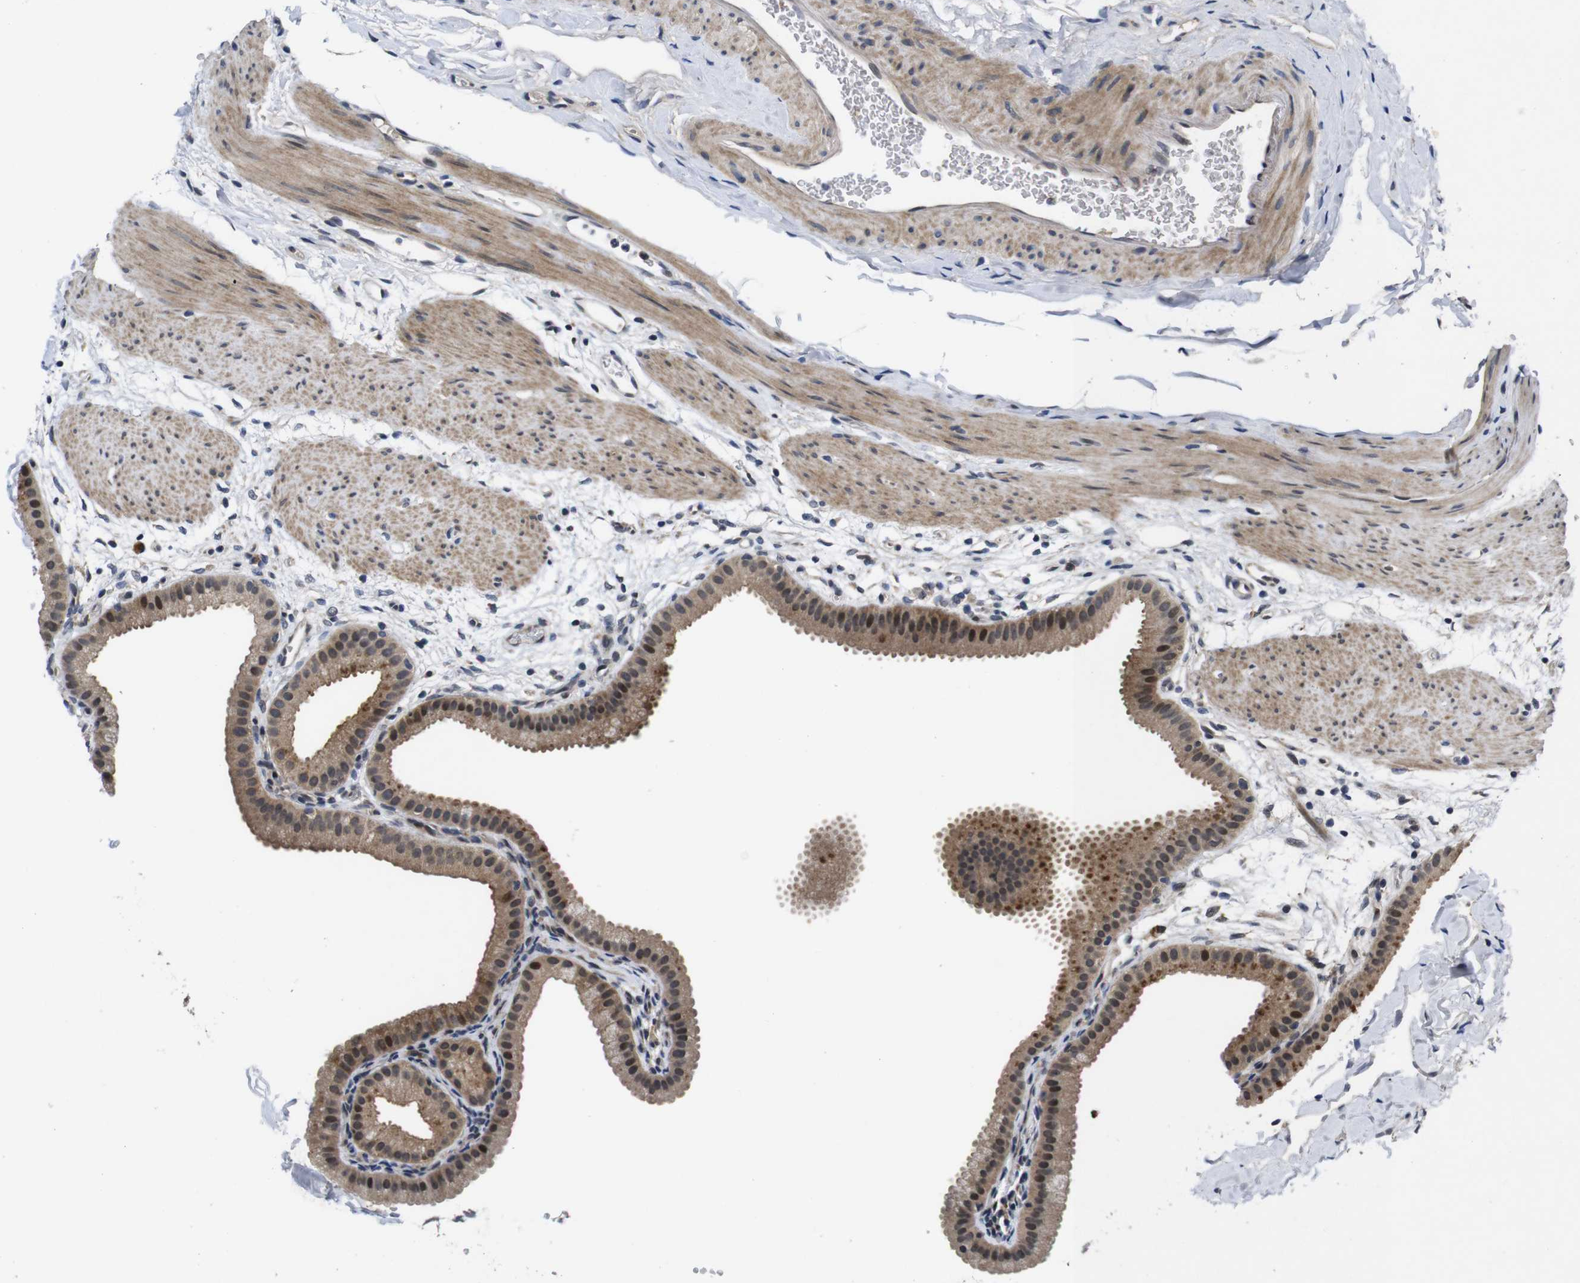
{"staining": {"intensity": "moderate", "quantity": ">75%", "location": "cytoplasmic/membranous,nuclear"}, "tissue": "gallbladder", "cell_type": "Glandular cells", "image_type": "normal", "snomed": [{"axis": "morphology", "description": "Normal tissue, NOS"}, {"axis": "topography", "description": "Gallbladder"}], "caption": "Immunohistochemistry (IHC) histopathology image of benign gallbladder stained for a protein (brown), which reveals medium levels of moderate cytoplasmic/membranous,nuclear staining in approximately >75% of glandular cells.", "gene": "ZBTB46", "patient": {"sex": "female", "age": 64}}